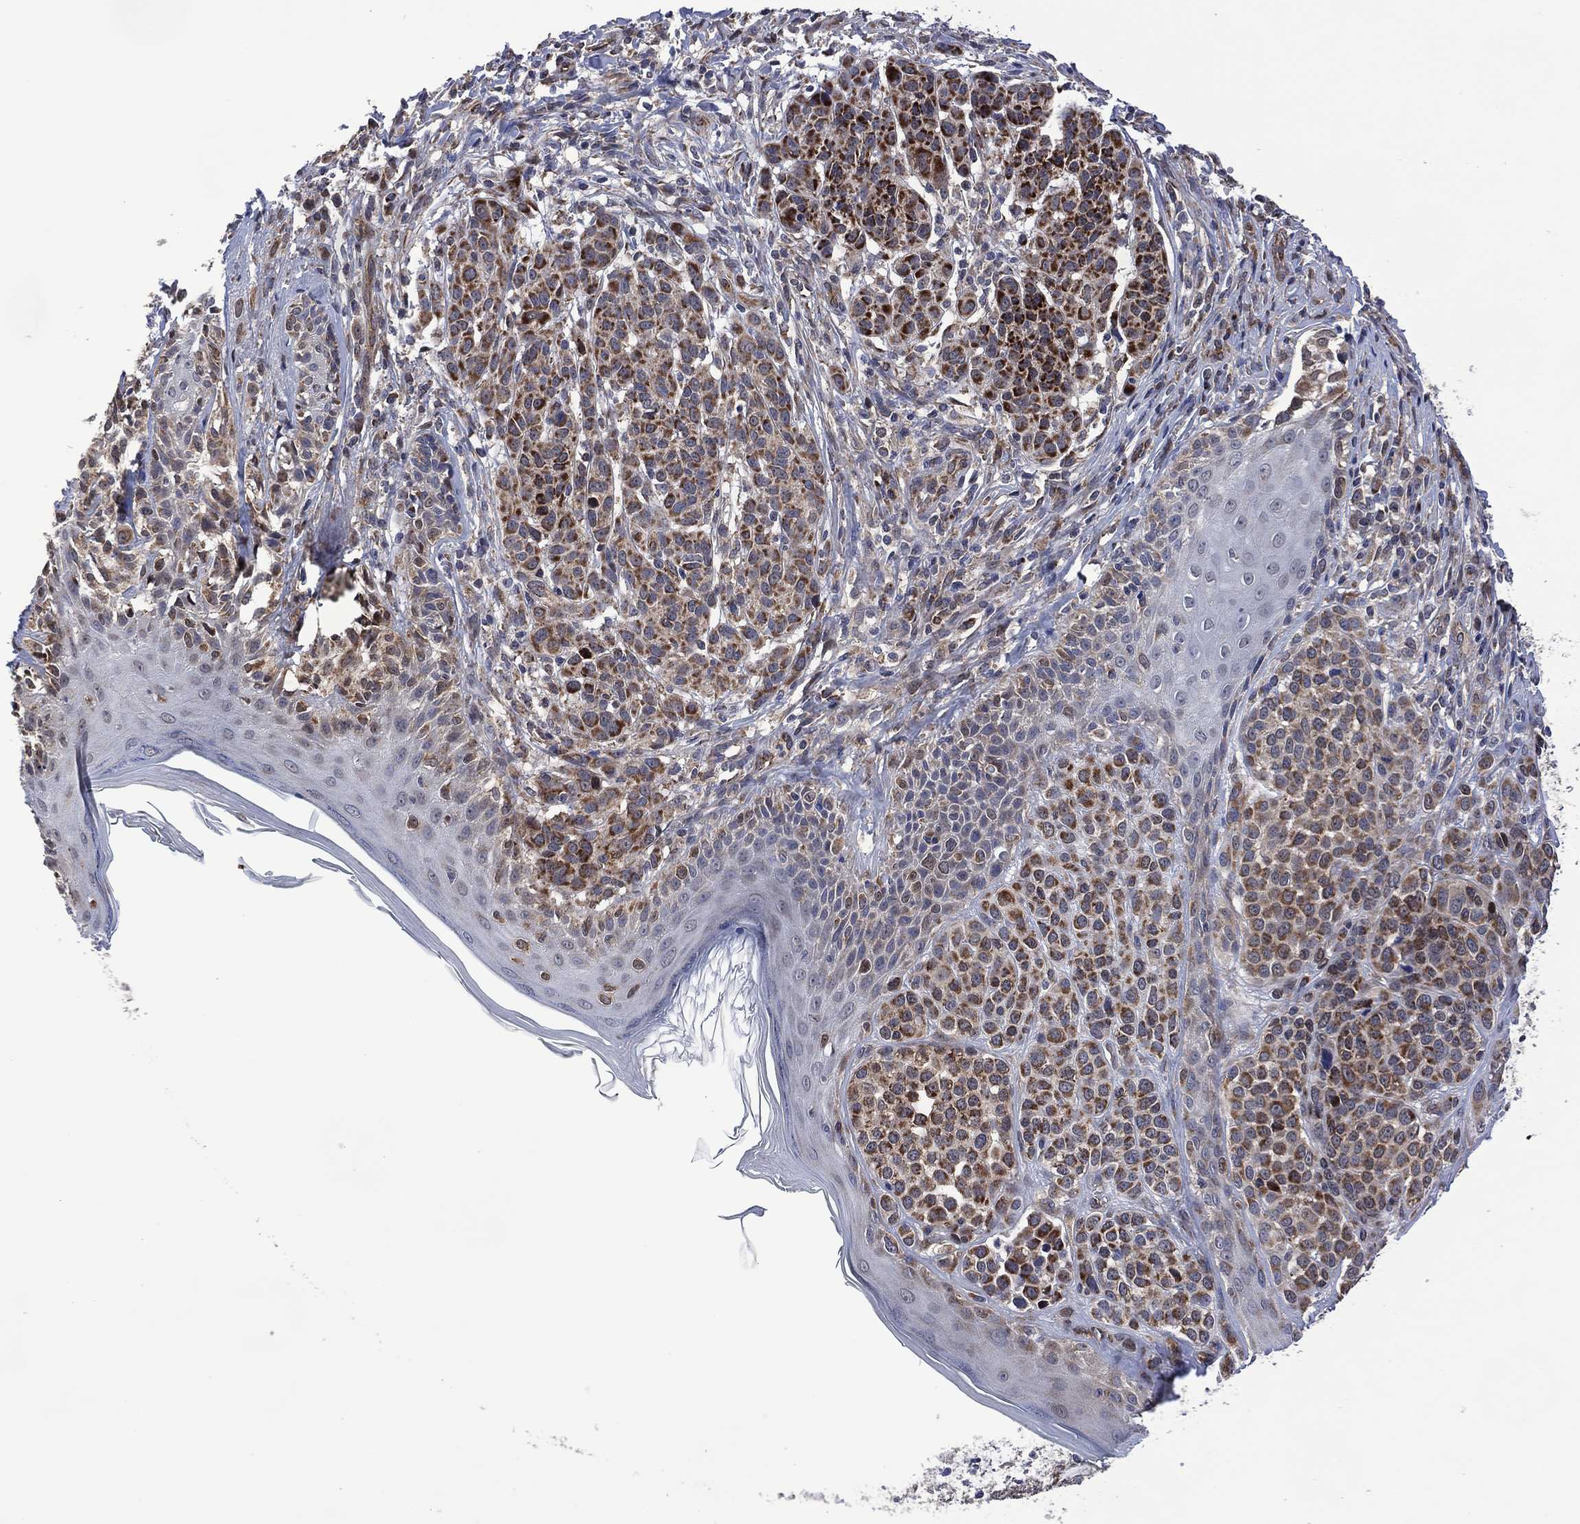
{"staining": {"intensity": "moderate", "quantity": ">75%", "location": "cytoplasmic/membranous"}, "tissue": "melanoma", "cell_type": "Tumor cells", "image_type": "cancer", "snomed": [{"axis": "morphology", "description": "Malignant melanoma, NOS"}, {"axis": "topography", "description": "Skin"}], "caption": "About >75% of tumor cells in malignant melanoma display moderate cytoplasmic/membranous protein staining as visualized by brown immunohistochemical staining.", "gene": "HTD2", "patient": {"sex": "male", "age": 79}}